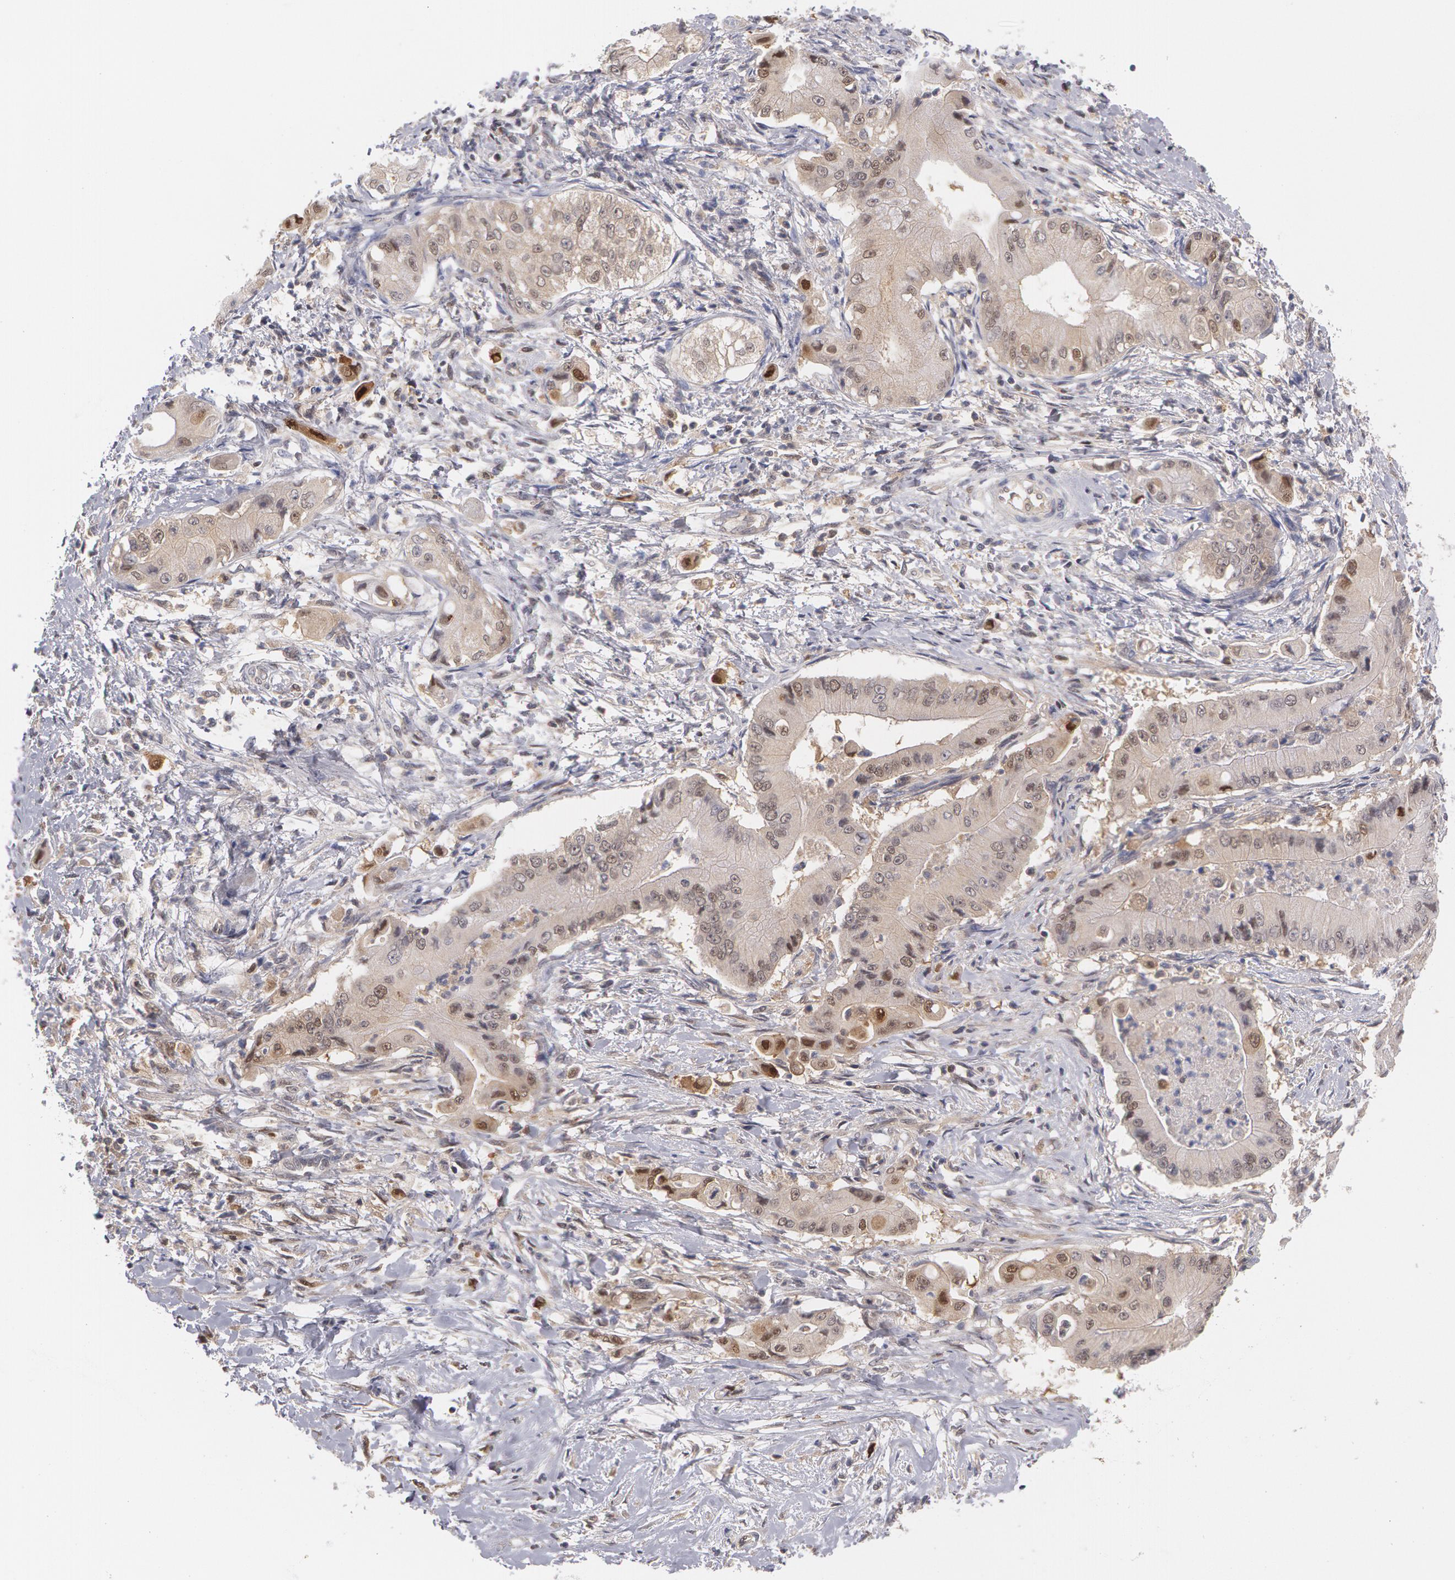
{"staining": {"intensity": "moderate", "quantity": "<25%", "location": "nuclear"}, "tissue": "pancreatic cancer", "cell_type": "Tumor cells", "image_type": "cancer", "snomed": [{"axis": "morphology", "description": "Adenocarcinoma, NOS"}, {"axis": "topography", "description": "Pancreas"}], "caption": "Moderate nuclear expression is present in about <25% of tumor cells in adenocarcinoma (pancreatic). (DAB IHC, brown staining for protein, blue staining for nuclei).", "gene": "TXNRD1", "patient": {"sex": "male", "age": 62}}